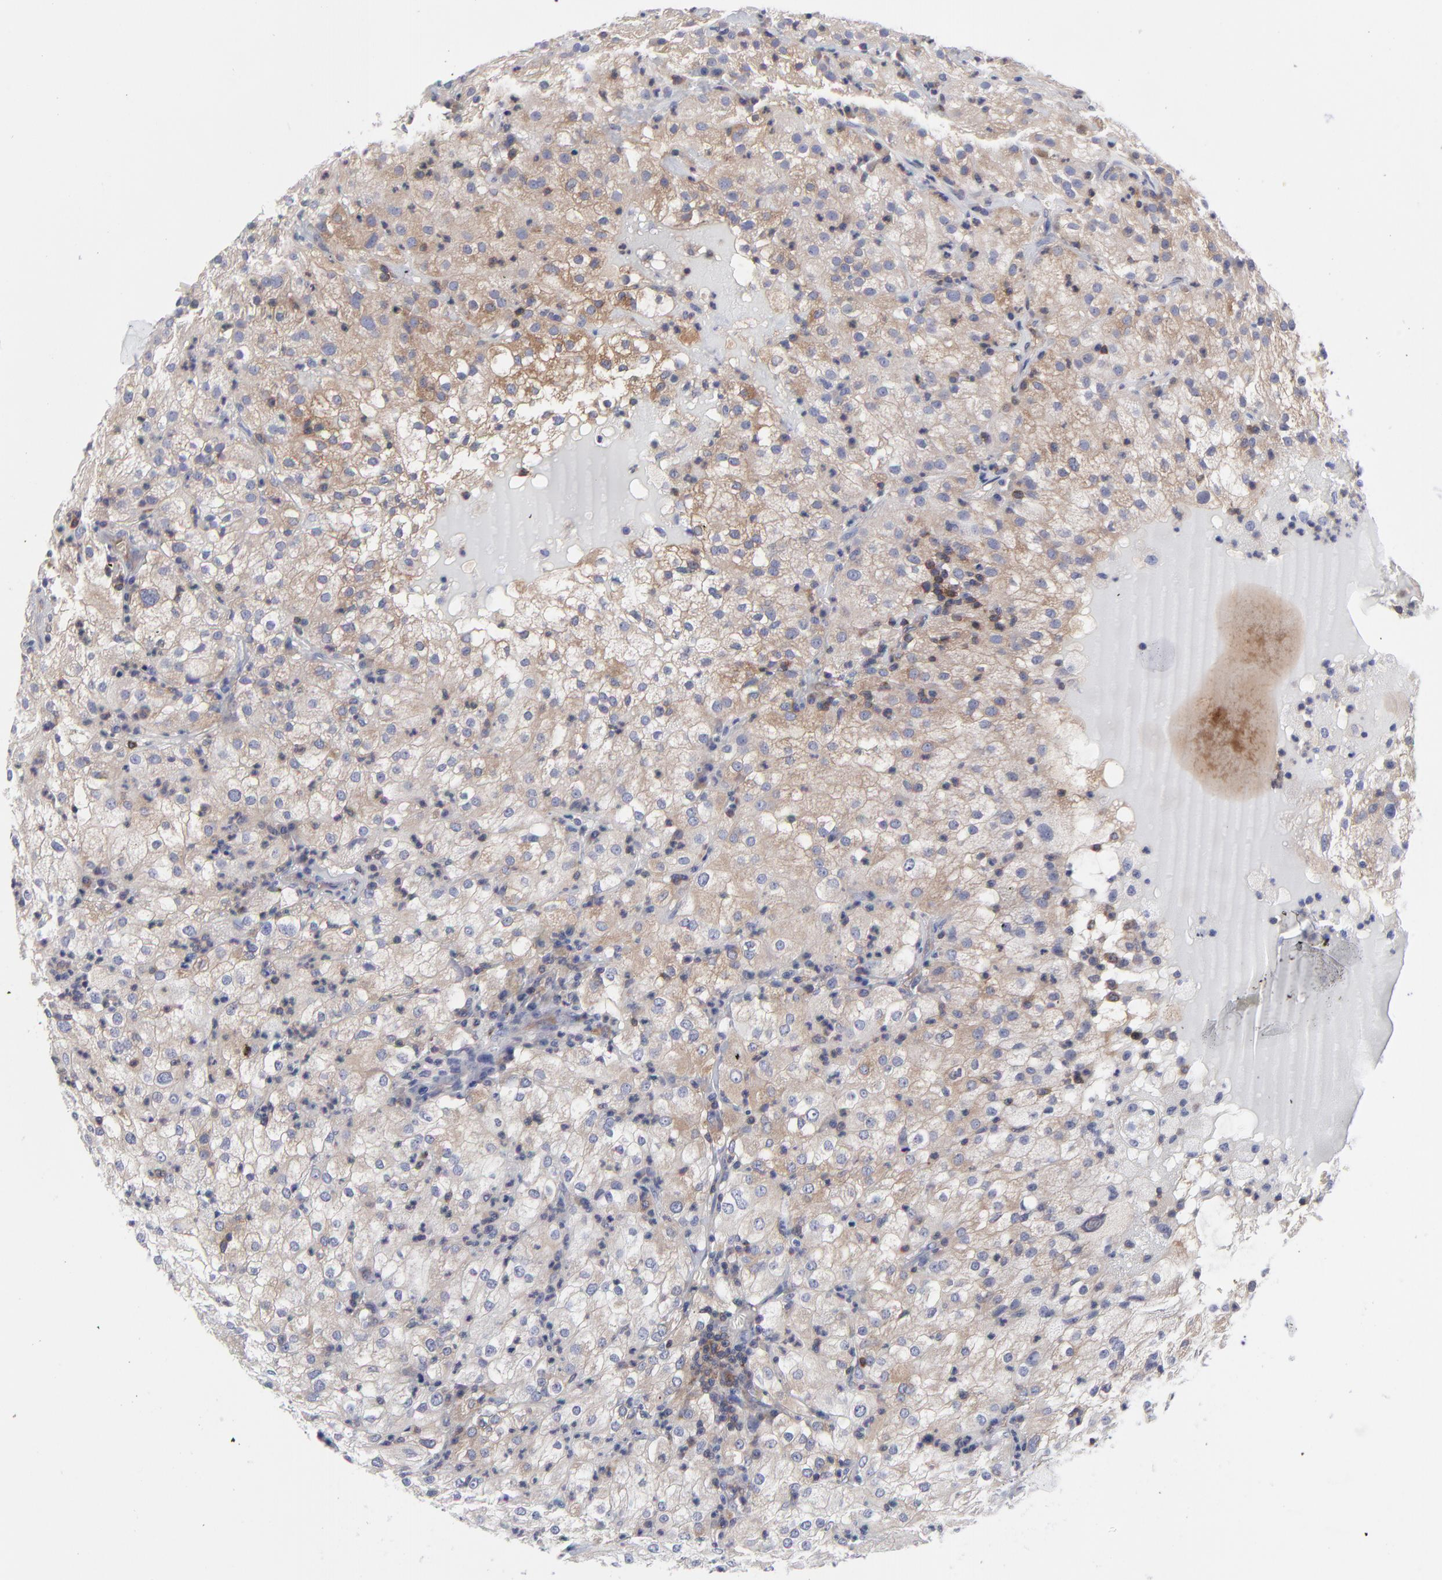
{"staining": {"intensity": "weak", "quantity": ">75%", "location": "cytoplasmic/membranous"}, "tissue": "renal cancer", "cell_type": "Tumor cells", "image_type": "cancer", "snomed": [{"axis": "morphology", "description": "Adenocarcinoma, NOS"}, {"axis": "topography", "description": "Kidney"}], "caption": "This histopathology image shows immunohistochemistry staining of renal cancer, with low weak cytoplasmic/membranous positivity in about >75% of tumor cells.", "gene": "NFKBIA", "patient": {"sex": "male", "age": 59}}